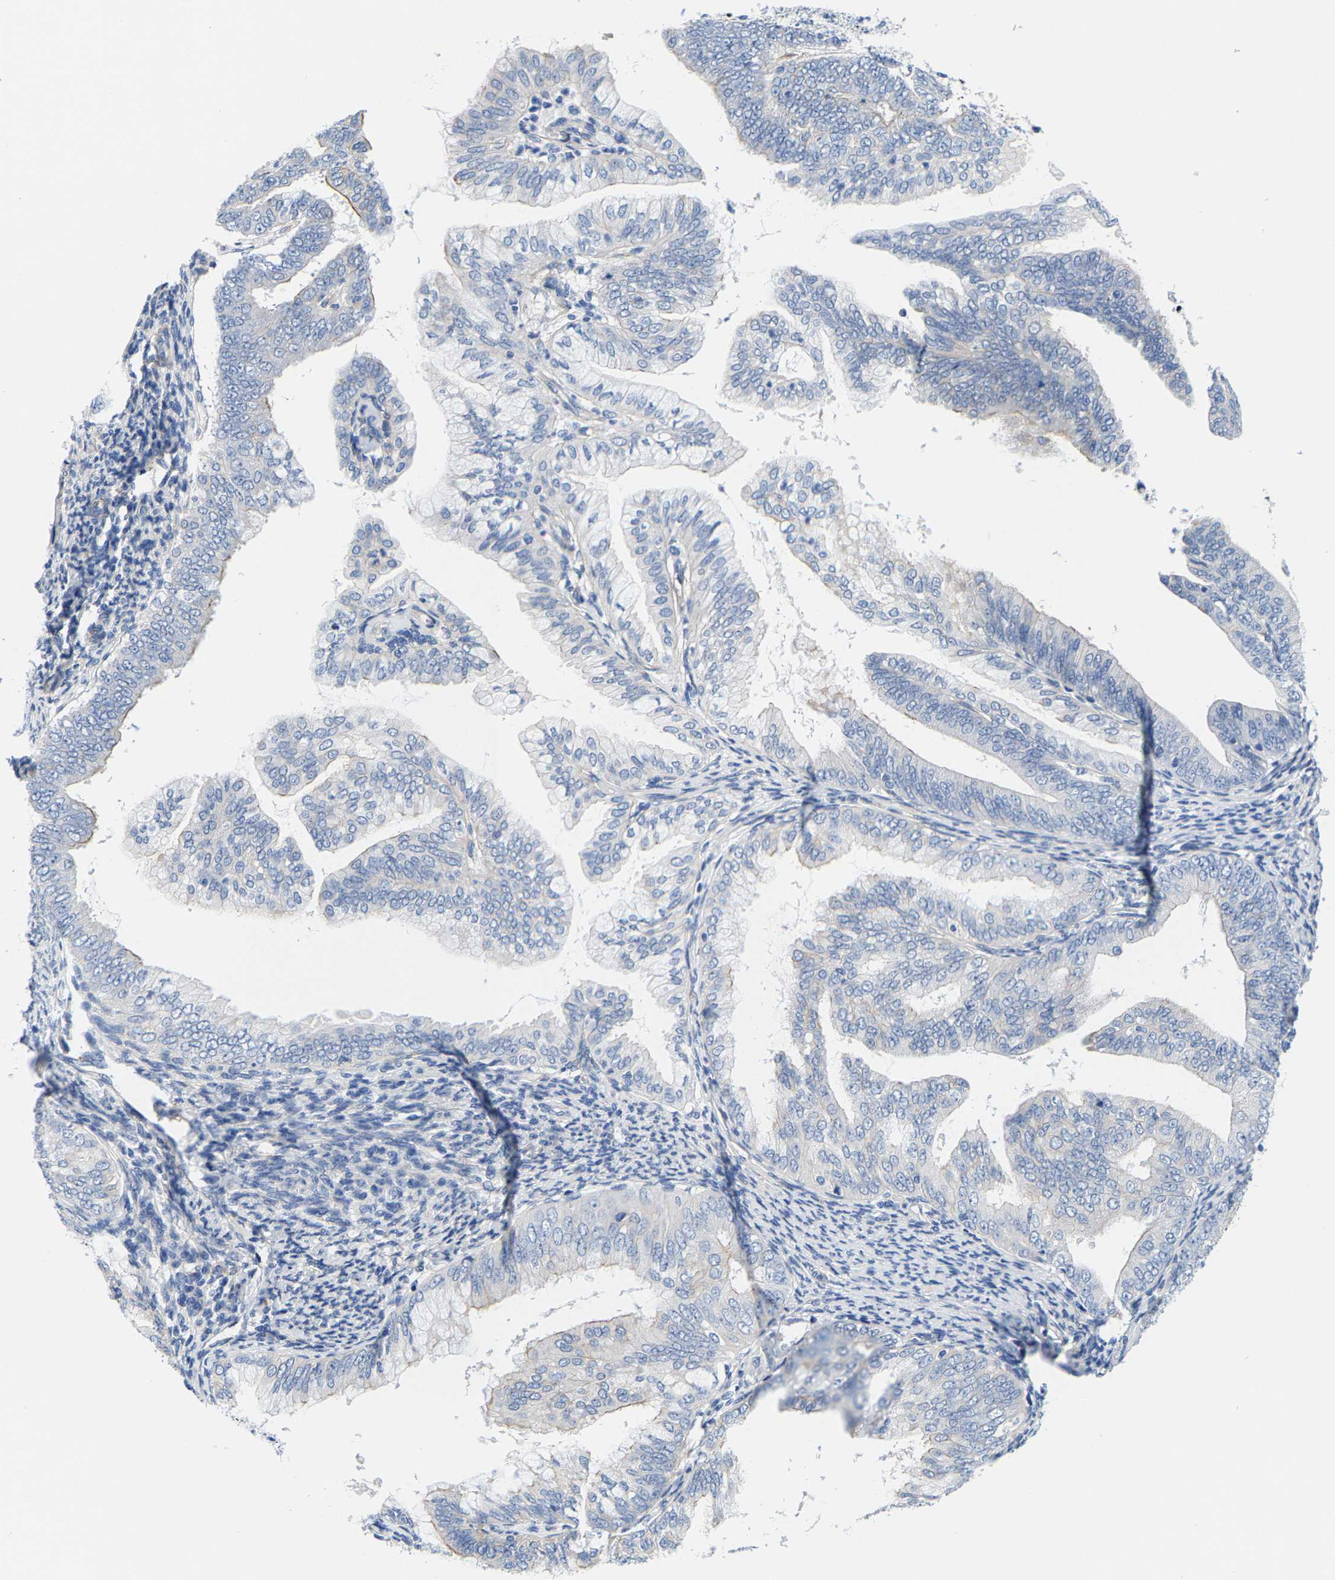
{"staining": {"intensity": "negative", "quantity": "none", "location": "none"}, "tissue": "endometrial cancer", "cell_type": "Tumor cells", "image_type": "cancer", "snomed": [{"axis": "morphology", "description": "Adenocarcinoma, NOS"}, {"axis": "topography", "description": "Endometrium"}], "caption": "A micrograph of human adenocarcinoma (endometrial) is negative for staining in tumor cells.", "gene": "DSCAM", "patient": {"sex": "female", "age": 63}}